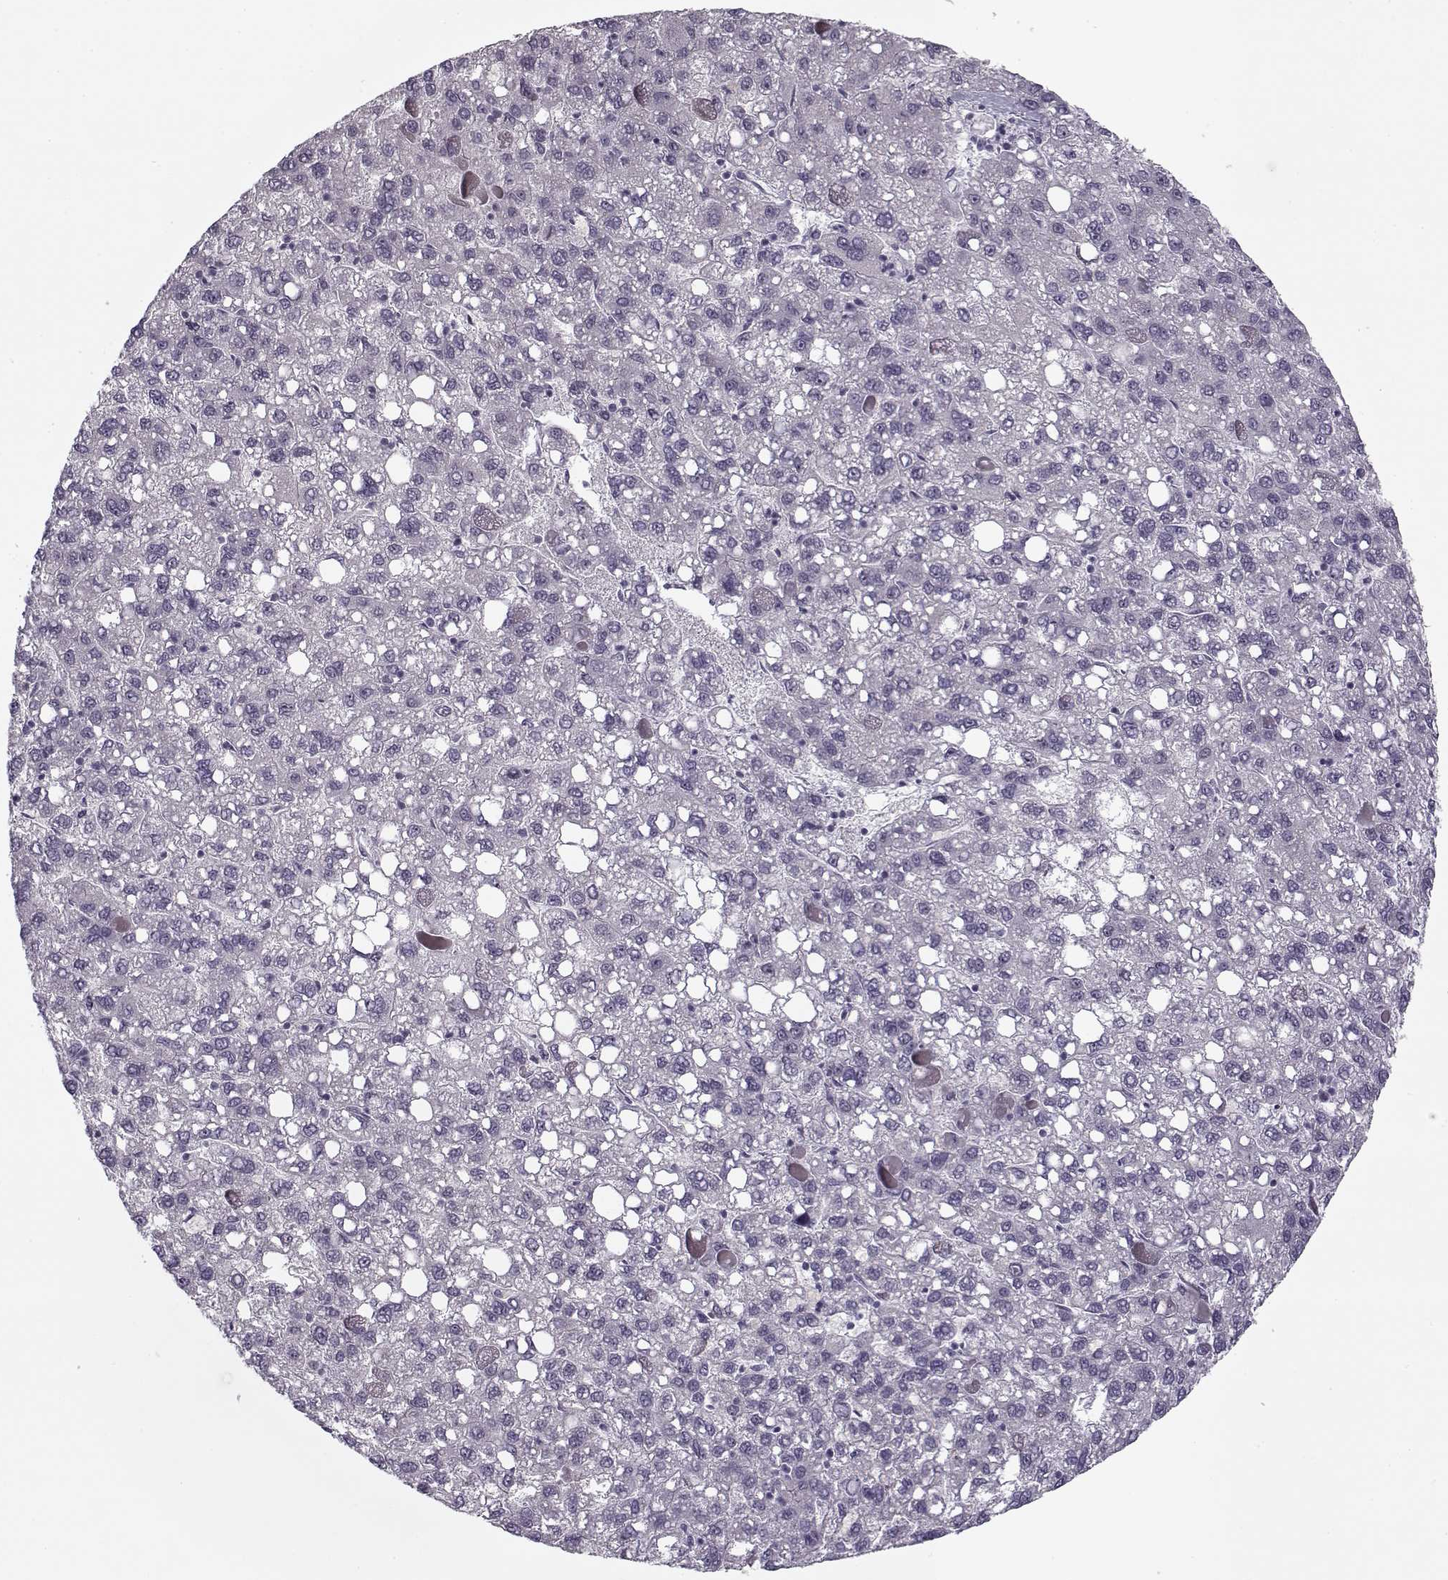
{"staining": {"intensity": "negative", "quantity": "none", "location": "none"}, "tissue": "liver cancer", "cell_type": "Tumor cells", "image_type": "cancer", "snomed": [{"axis": "morphology", "description": "Carcinoma, Hepatocellular, NOS"}, {"axis": "topography", "description": "Liver"}], "caption": "Tumor cells are negative for brown protein staining in hepatocellular carcinoma (liver).", "gene": "PNMT", "patient": {"sex": "female", "age": 82}}